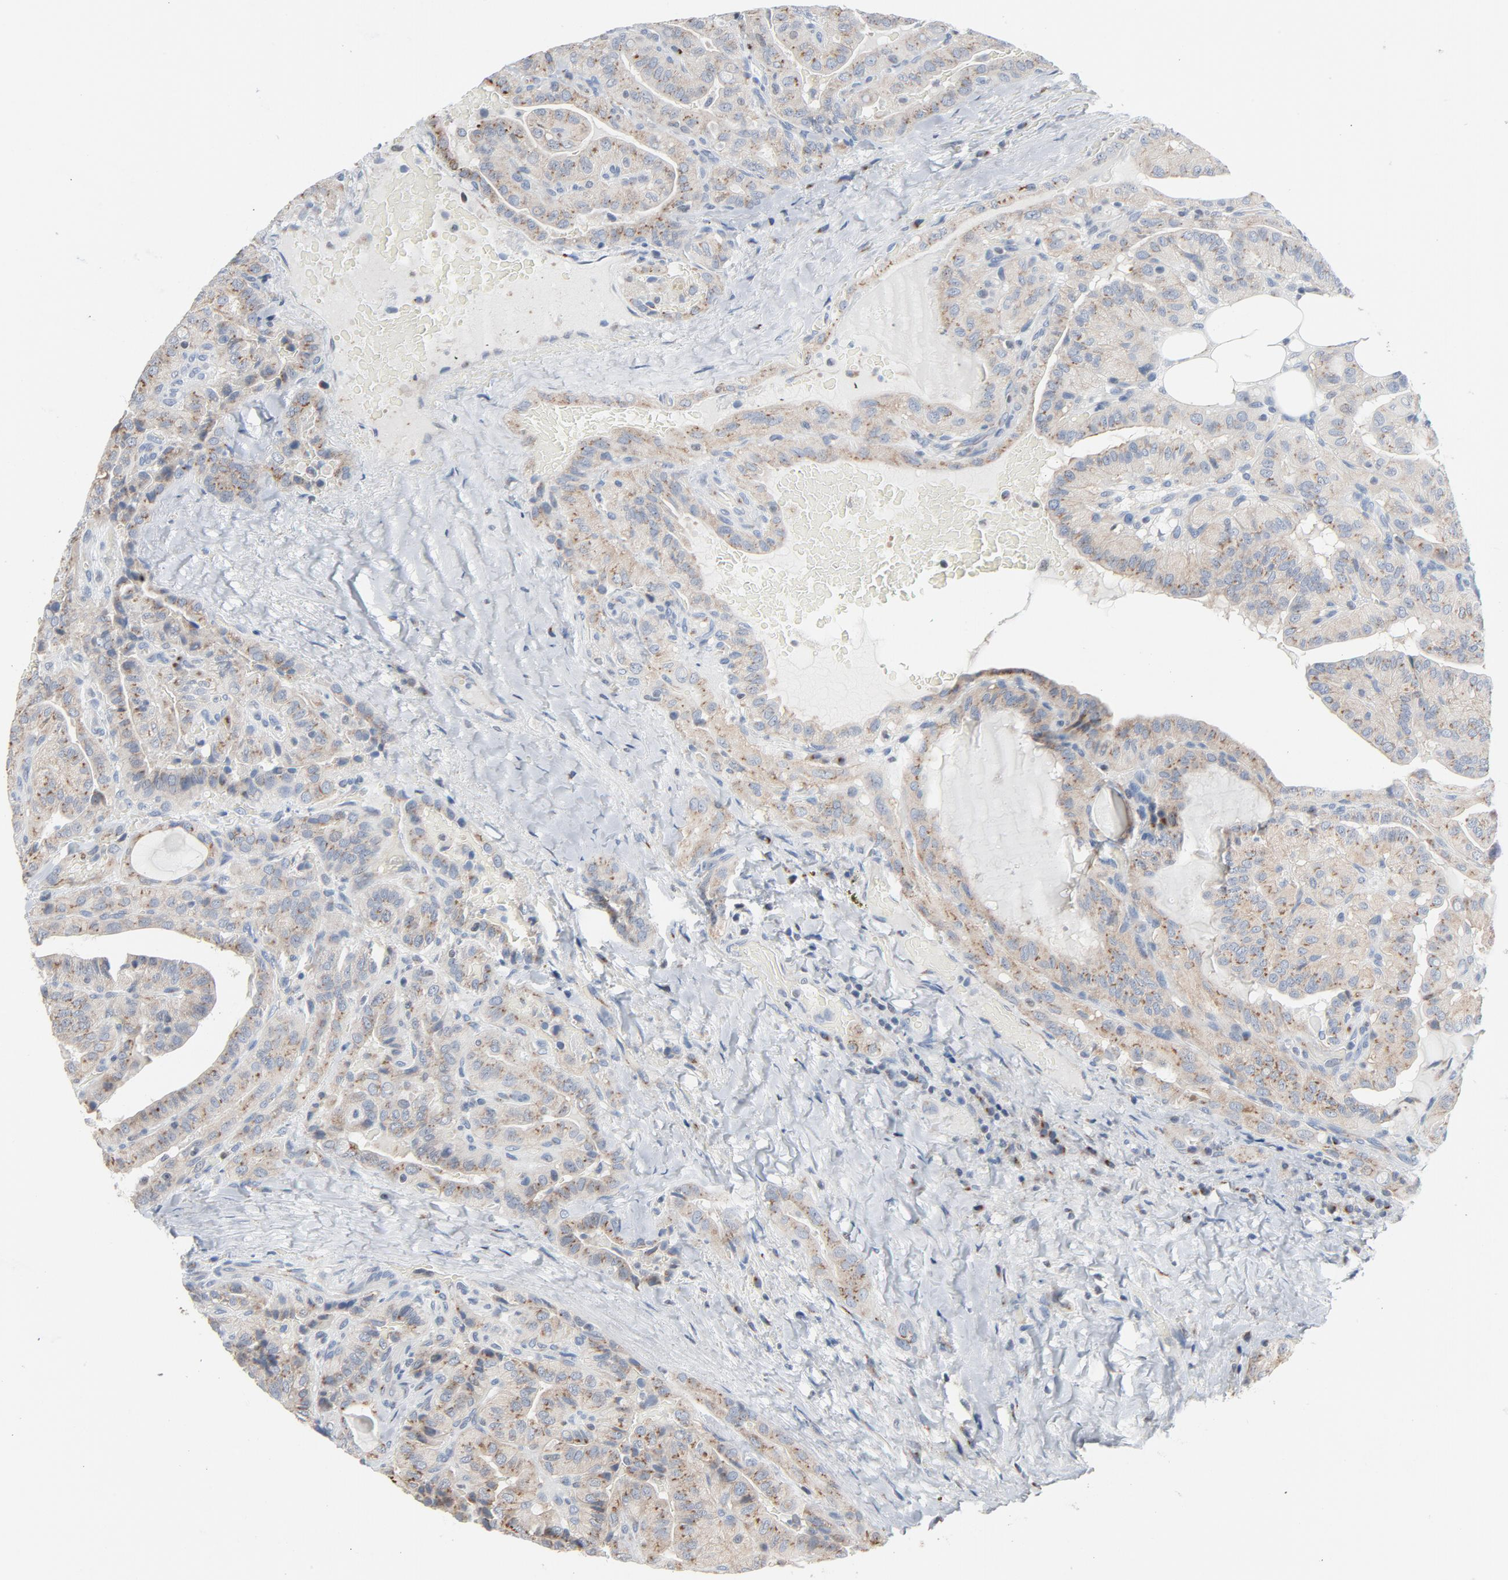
{"staining": {"intensity": "moderate", "quantity": ">75%", "location": "cytoplasmic/membranous"}, "tissue": "thyroid cancer", "cell_type": "Tumor cells", "image_type": "cancer", "snomed": [{"axis": "morphology", "description": "Papillary adenocarcinoma, NOS"}, {"axis": "topography", "description": "Thyroid gland"}], "caption": "Thyroid papillary adenocarcinoma was stained to show a protein in brown. There is medium levels of moderate cytoplasmic/membranous positivity in about >75% of tumor cells.", "gene": "YIPF6", "patient": {"sex": "male", "age": 77}}